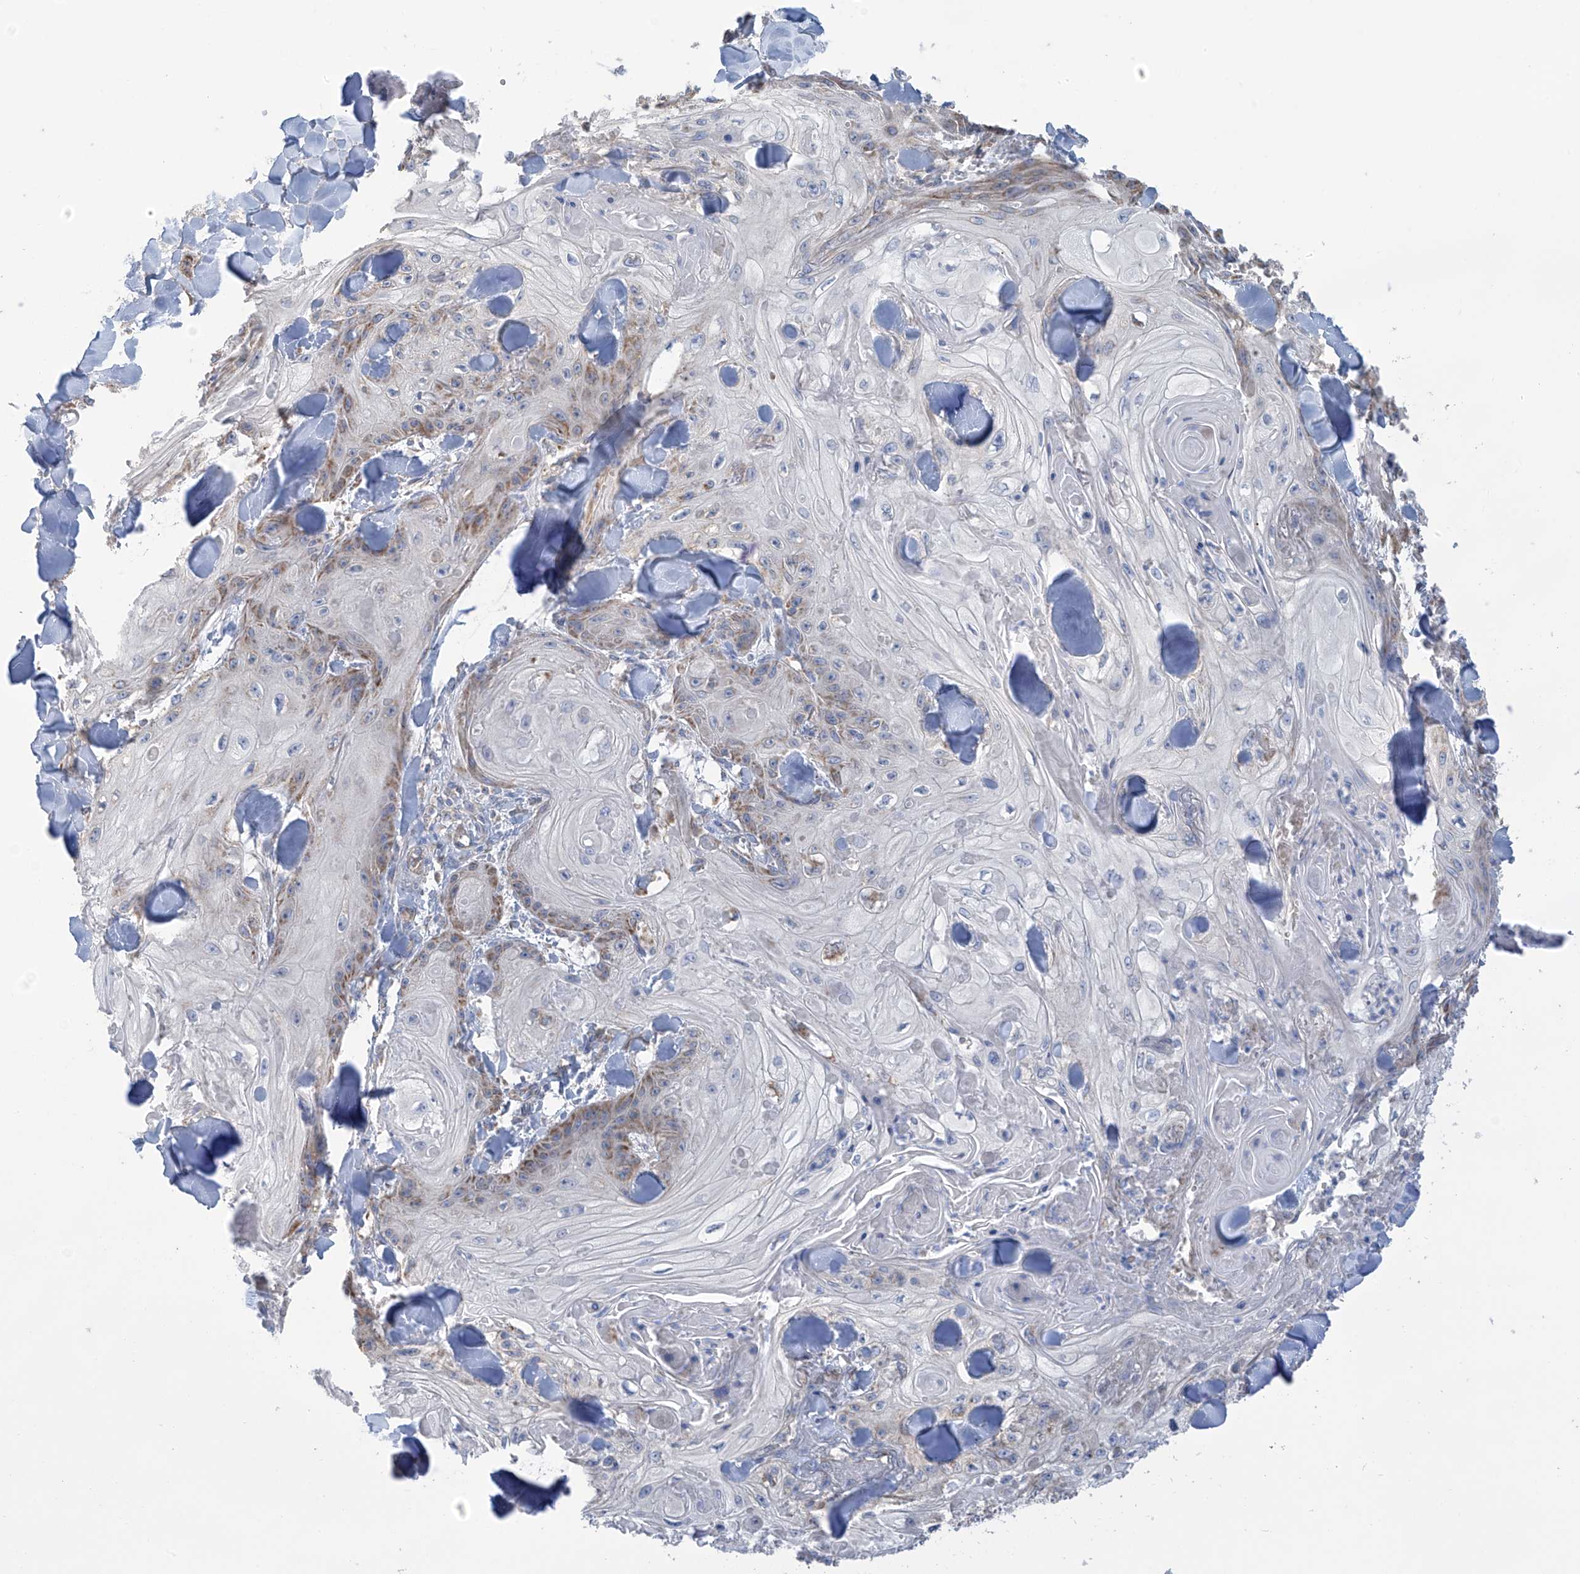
{"staining": {"intensity": "moderate", "quantity": "<25%", "location": "cytoplasmic/membranous"}, "tissue": "skin cancer", "cell_type": "Tumor cells", "image_type": "cancer", "snomed": [{"axis": "morphology", "description": "Squamous cell carcinoma, NOS"}, {"axis": "topography", "description": "Skin"}], "caption": "Immunohistochemical staining of skin squamous cell carcinoma demonstrates low levels of moderate cytoplasmic/membranous protein staining in about <25% of tumor cells.", "gene": "PNPT1", "patient": {"sex": "male", "age": 74}}